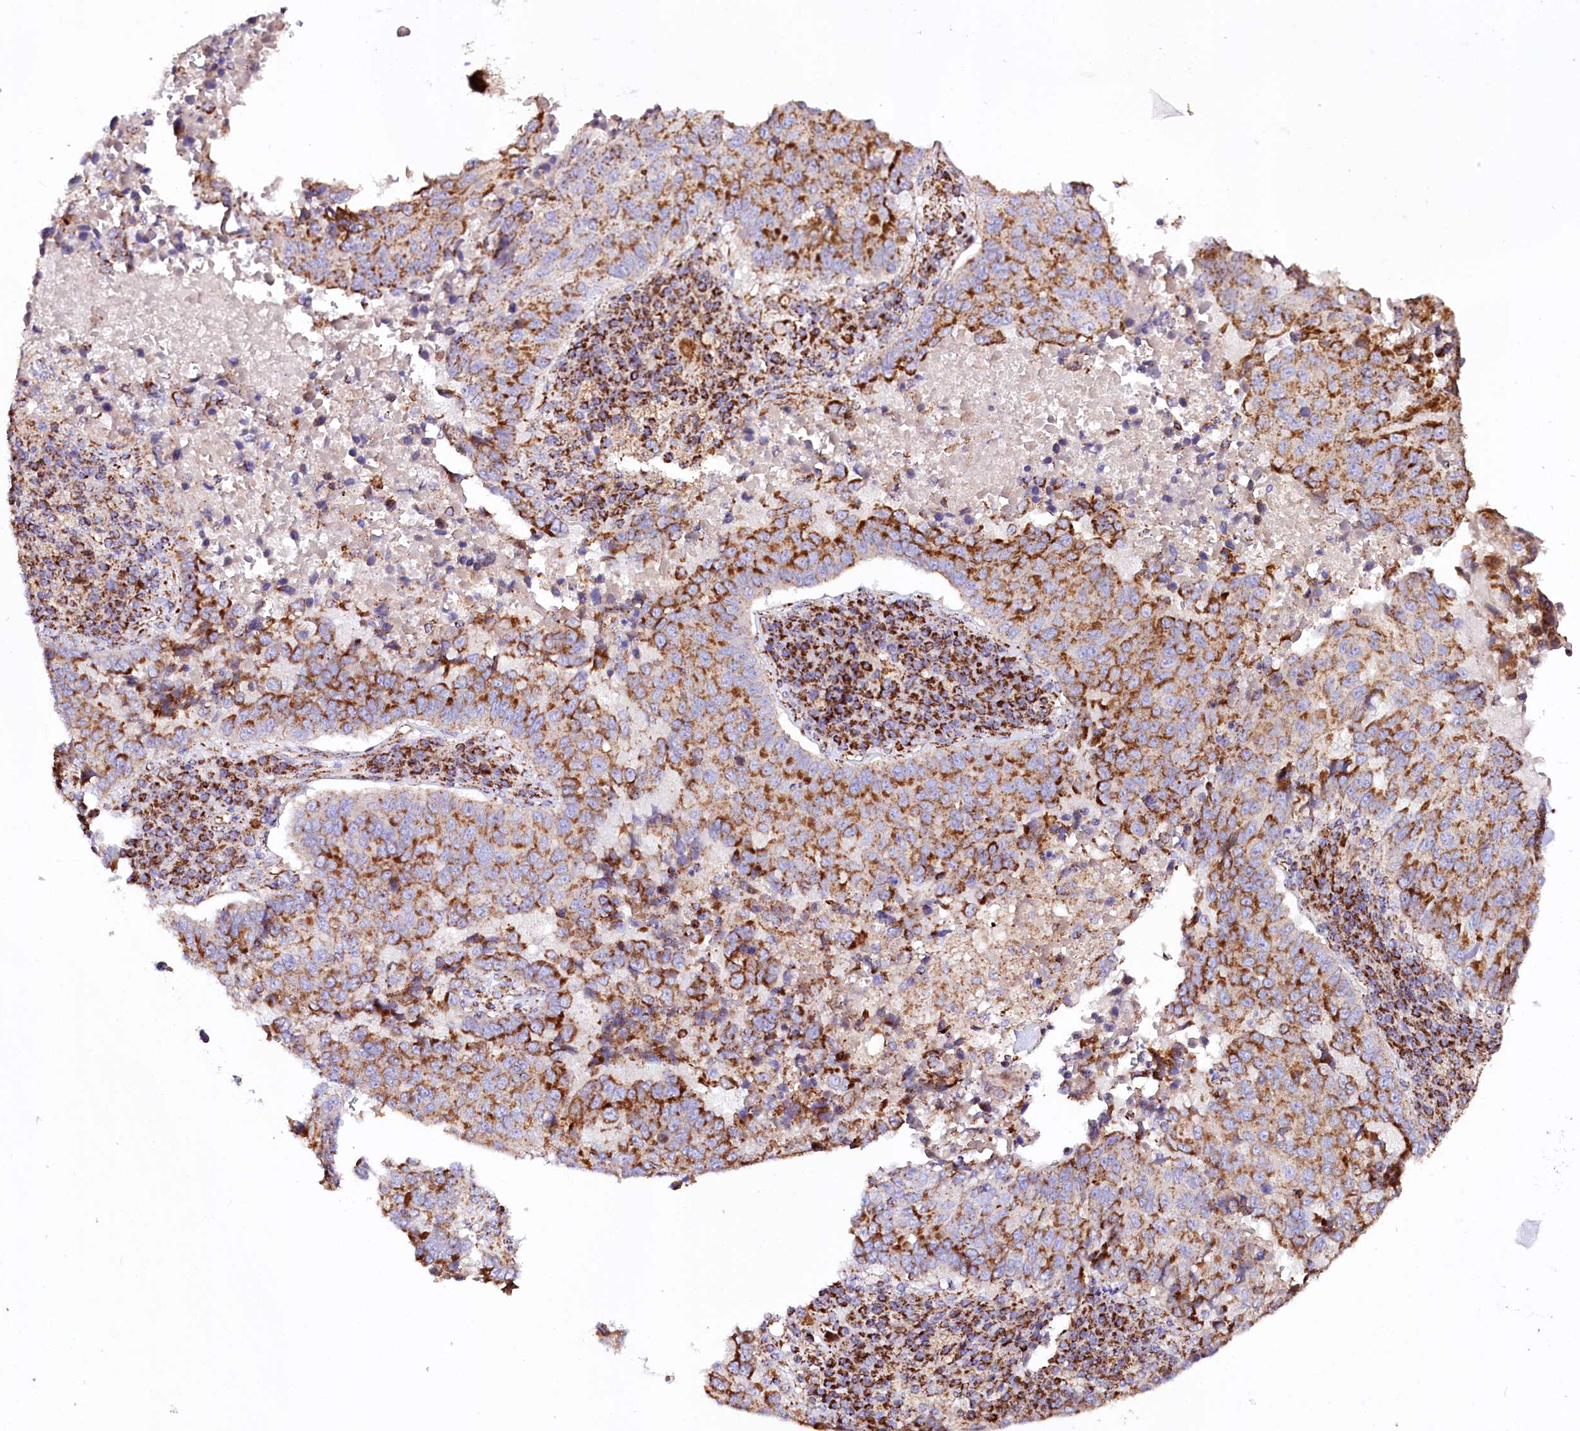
{"staining": {"intensity": "strong", "quantity": ">75%", "location": "cytoplasmic/membranous"}, "tissue": "lung cancer", "cell_type": "Tumor cells", "image_type": "cancer", "snomed": [{"axis": "morphology", "description": "Squamous cell carcinoma, NOS"}, {"axis": "topography", "description": "Lung"}], "caption": "Squamous cell carcinoma (lung) tissue exhibits strong cytoplasmic/membranous staining in approximately >75% of tumor cells (IHC, brightfield microscopy, high magnification).", "gene": "APLP2", "patient": {"sex": "male", "age": 73}}